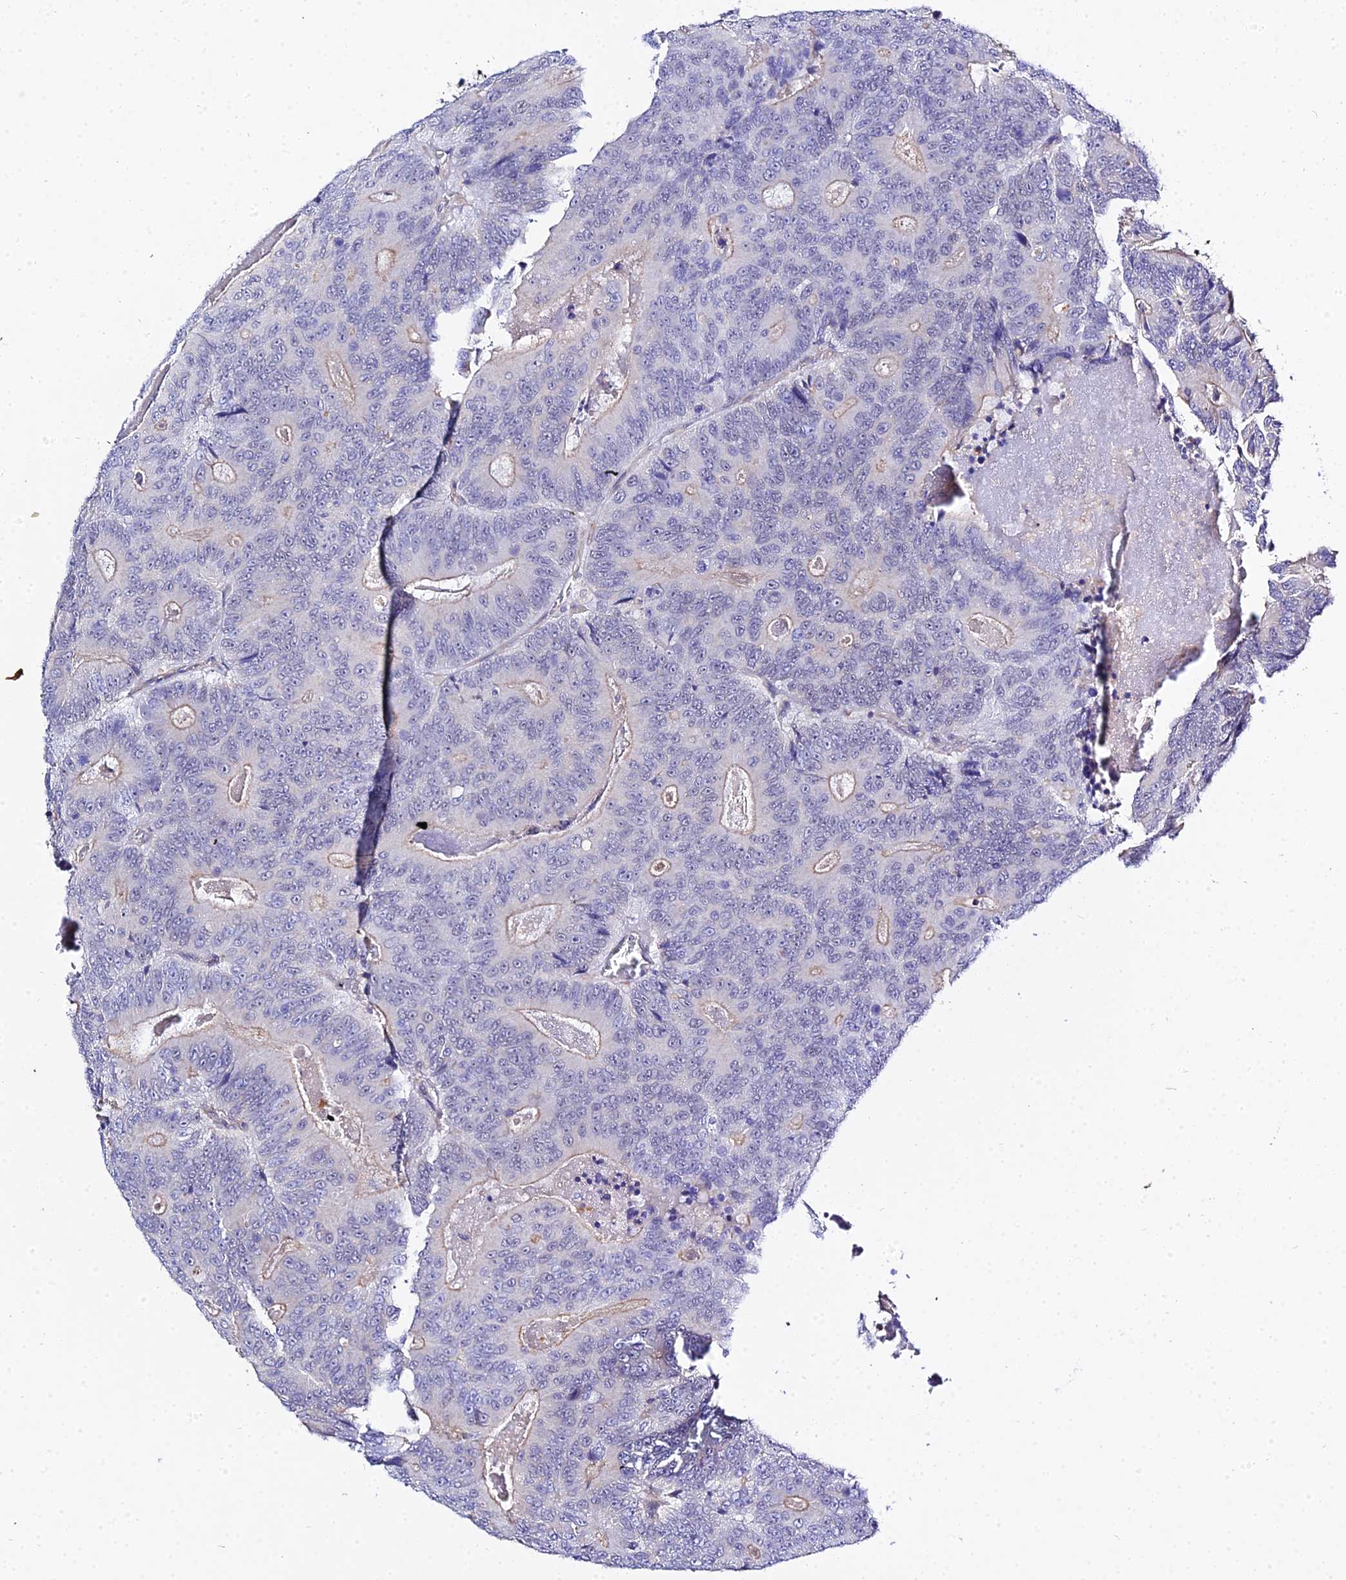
{"staining": {"intensity": "negative", "quantity": "none", "location": "none"}, "tissue": "colorectal cancer", "cell_type": "Tumor cells", "image_type": "cancer", "snomed": [{"axis": "morphology", "description": "Adenocarcinoma, NOS"}, {"axis": "topography", "description": "Colon"}], "caption": "Adenocarcinoma (colorectal) was stained to show a protein in brown. There is no significant positivity in tumor cells. (Brightfield microscopy of DAB immunohistochemistry (IHC) at high magnification).", "gene": "ZNF628", "patient": {"sex": "male", "age": 83}}